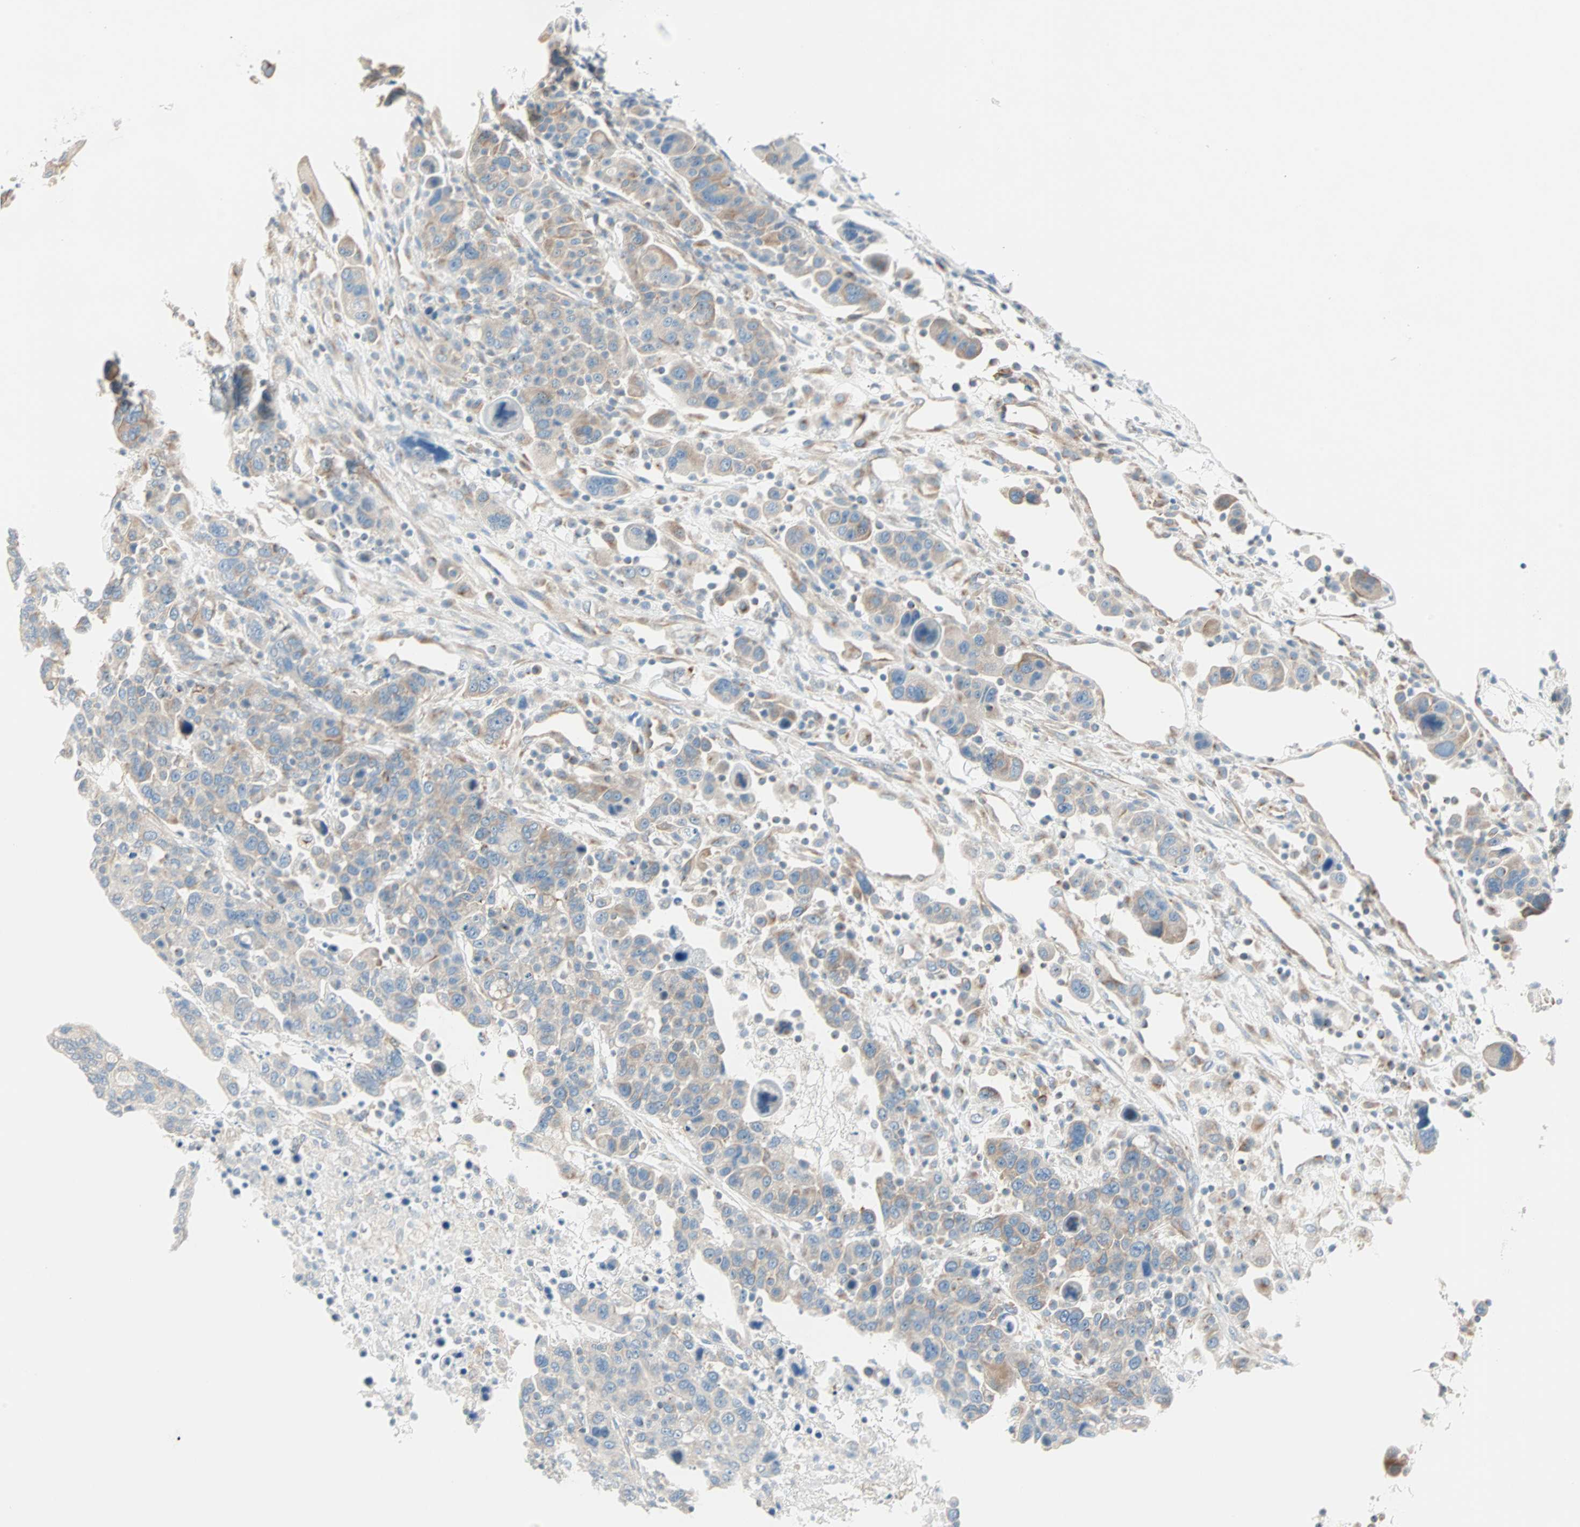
{"staining": {"intensity": "weak", "quantity": ">75%", "location": "cytoplasmic/membranous"}, "tissue": "breast cancer", "cell_type": "Tumor cells", "image_type": "cancer", "snomed": [{"axis": "morphology", "description": "Duct carcinoma"}, {"axis": "topography", "description": "Breast"}], "caption": "Immunohistochemical staining of breast cancer reveals weak cytoplasmic/membranous protein positivity in about >75% of tumor cells.", "gene": "SULT1C2", "patient": {"sex": "female", "age": 37}}